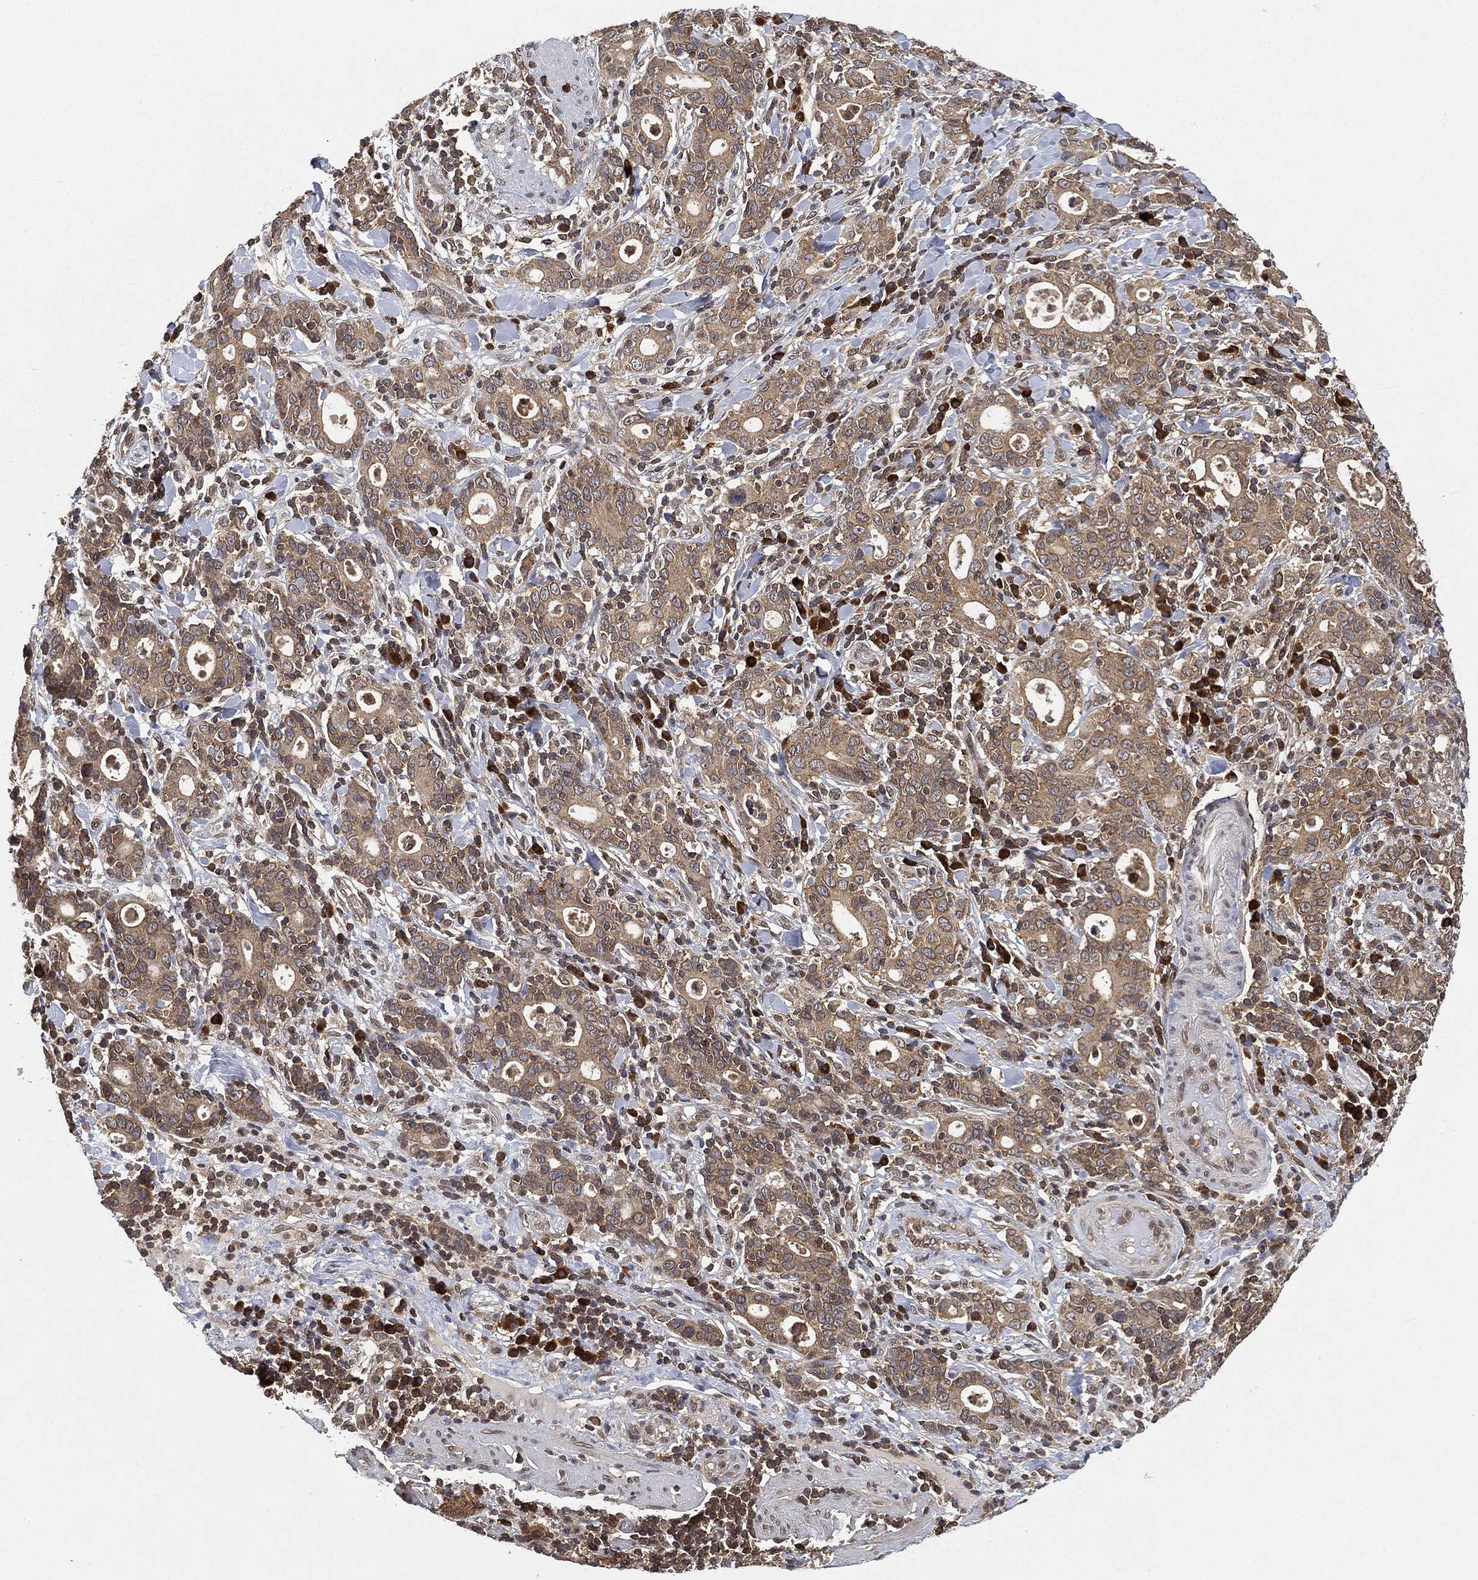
{"staining": {"intensity": "moderate", "quantity": ">75%", "location": "cytoplasmic/membranous"}, "tissue": "stomach cancer", "cell_type": "Tumor cells", "image_type": "cancer", "snomed": [{"axis": "morphology", "description": "Adenocarcinoma, NOS"}, {"axis": "topography", "description": "Stomach"}], "caption": "Moderate cytoplasmic/membranous expression is appreciated in approximately >75% of tumor cells in stomach cancer (adenocarcinoma).", "gene": "UBA5", "patient": {"sex": "male", "age": 79}}